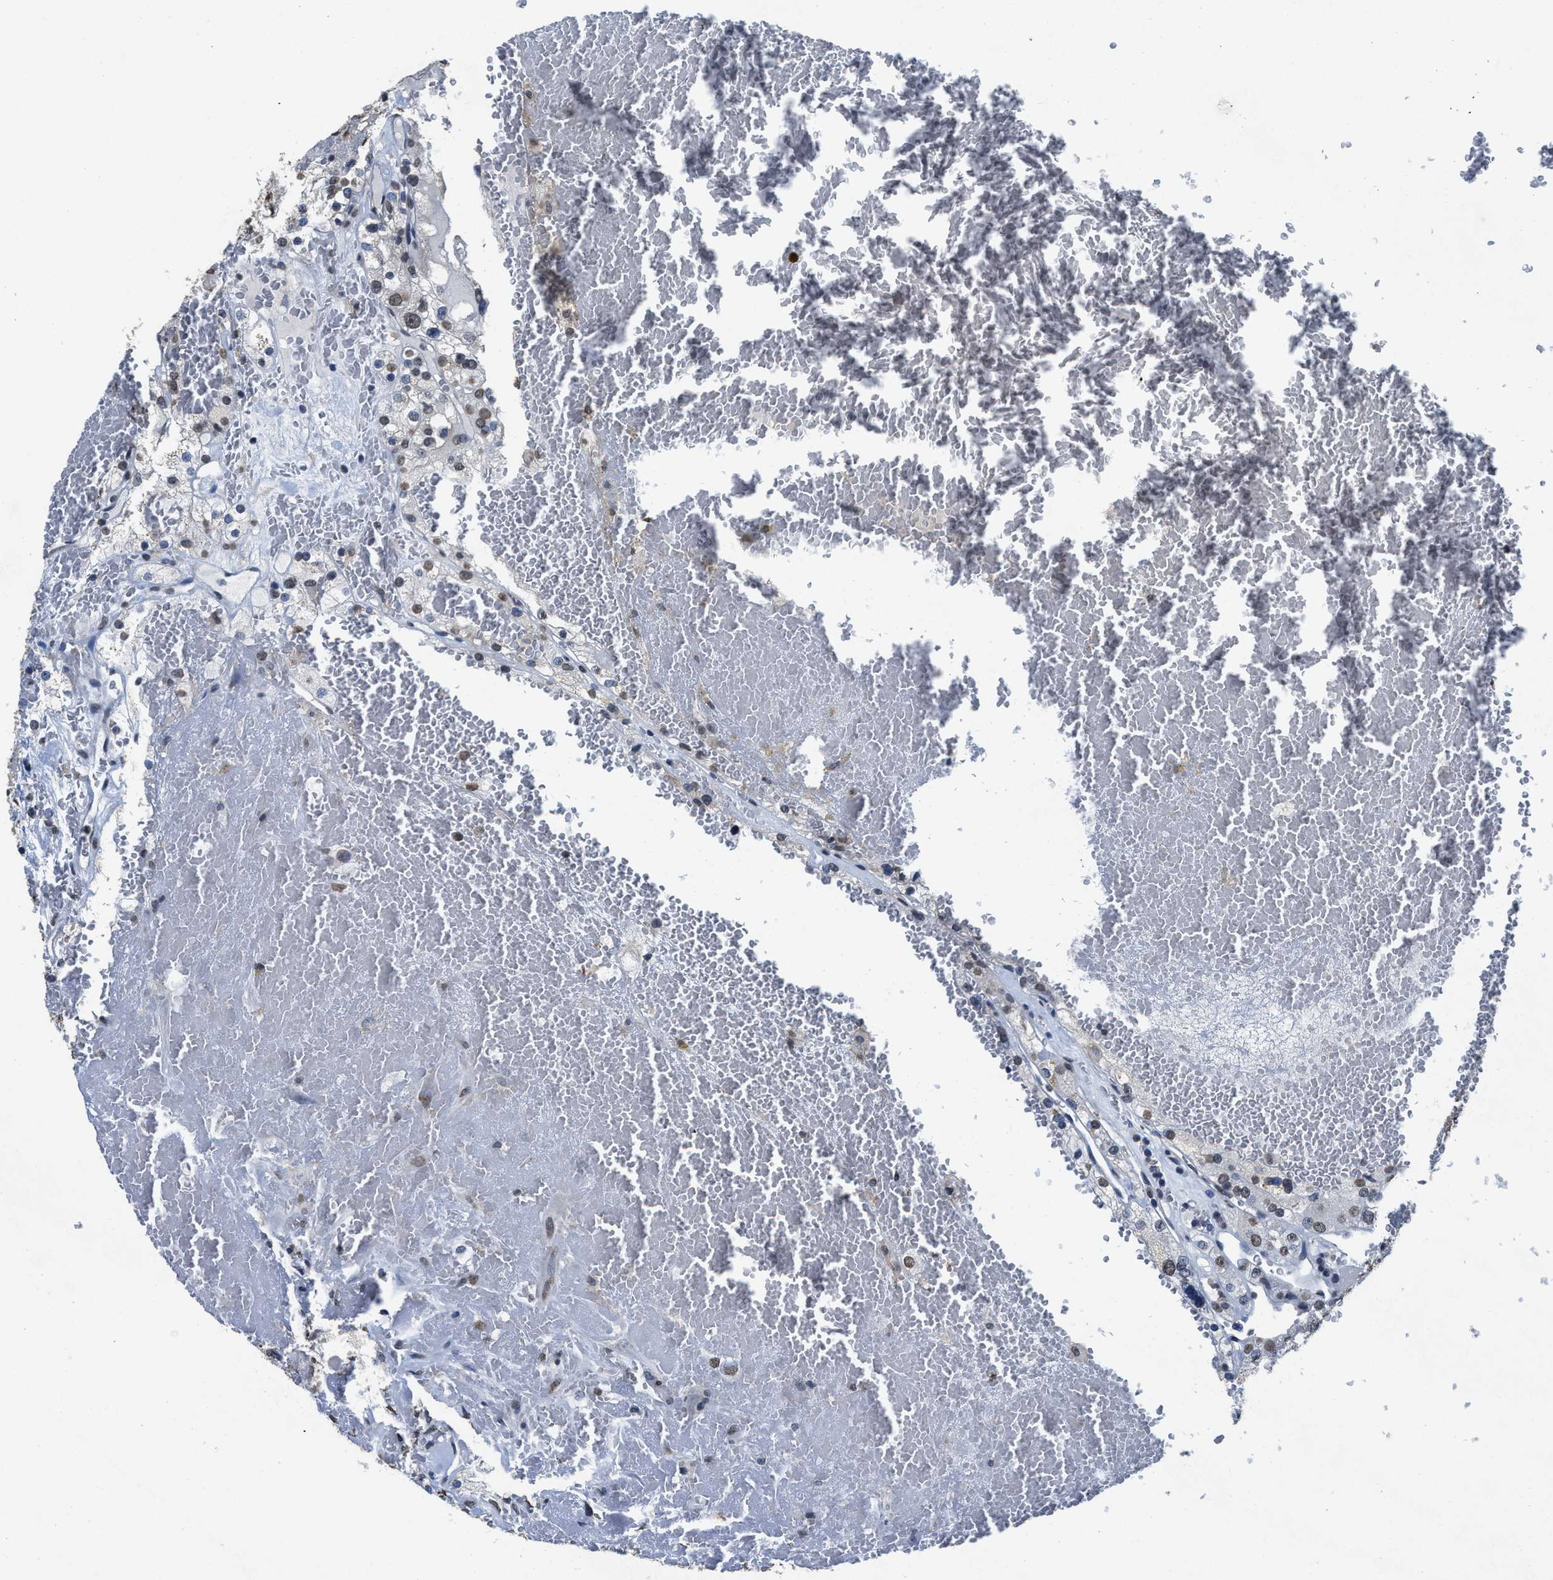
{"staining": {"intensity": "weak", "quantity": ">75%", "location": "nuclear"}, "tissue": "renal cancer", "cell_type": "Tumor cells", "image_type": "cancer", "snomed": [{"axis": "morphology", "description": "Normal tissue, NOS"}, {"axis": "morphology", "description": "Adenocarcinoma, NOS"}, {"axis": "topography", "description": "Kidney"}], "caption": "Protein staining by immunohistochemistry demonstrates weak nuclear staining in approximately >75% of tumor cells in adenocarcinoma (renal).", "gene": "SUPT16H", "patient": {"sex": "male", "age": 61}}